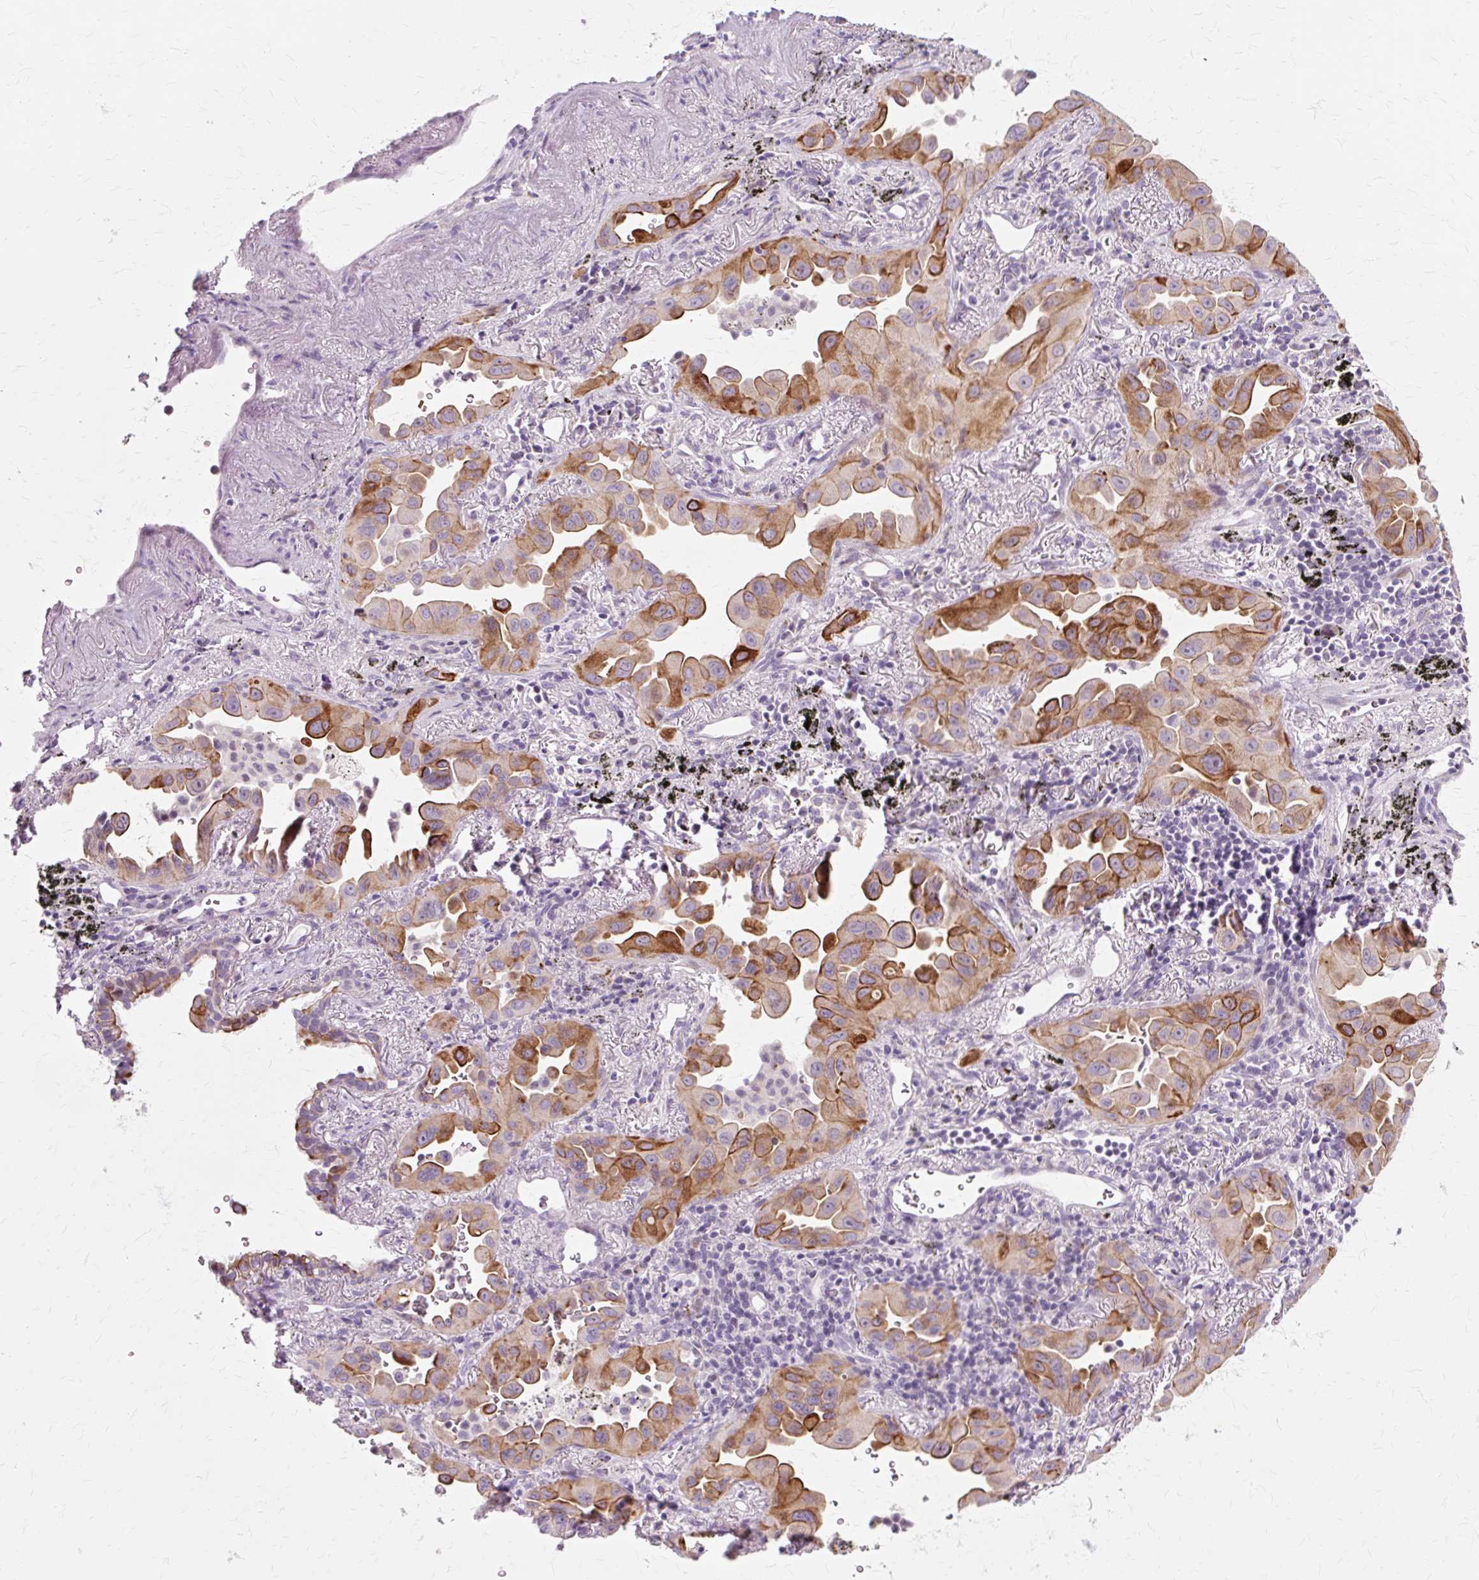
{"staining": {"intensity": "strong", "quantity": "25%-75%", "location": "cytoplasmic/membranous"}, "tissue": "lung cancer", "cell_type": "Tumor cells", "image_type": "cancer", "snomed": [{"axis": "morphology", "description": "Adenocarcinoma, NOS"}, {"axis": "topography", "description": "Lung"}], "caption": "Immunohistochemical staining of human lung cancer displays strong cytoplasmic/membranous protein positivity in about 25%-75% of tumor cells.", "gene": "IRX2", "patient": {"sex": "male", "age": 68}}